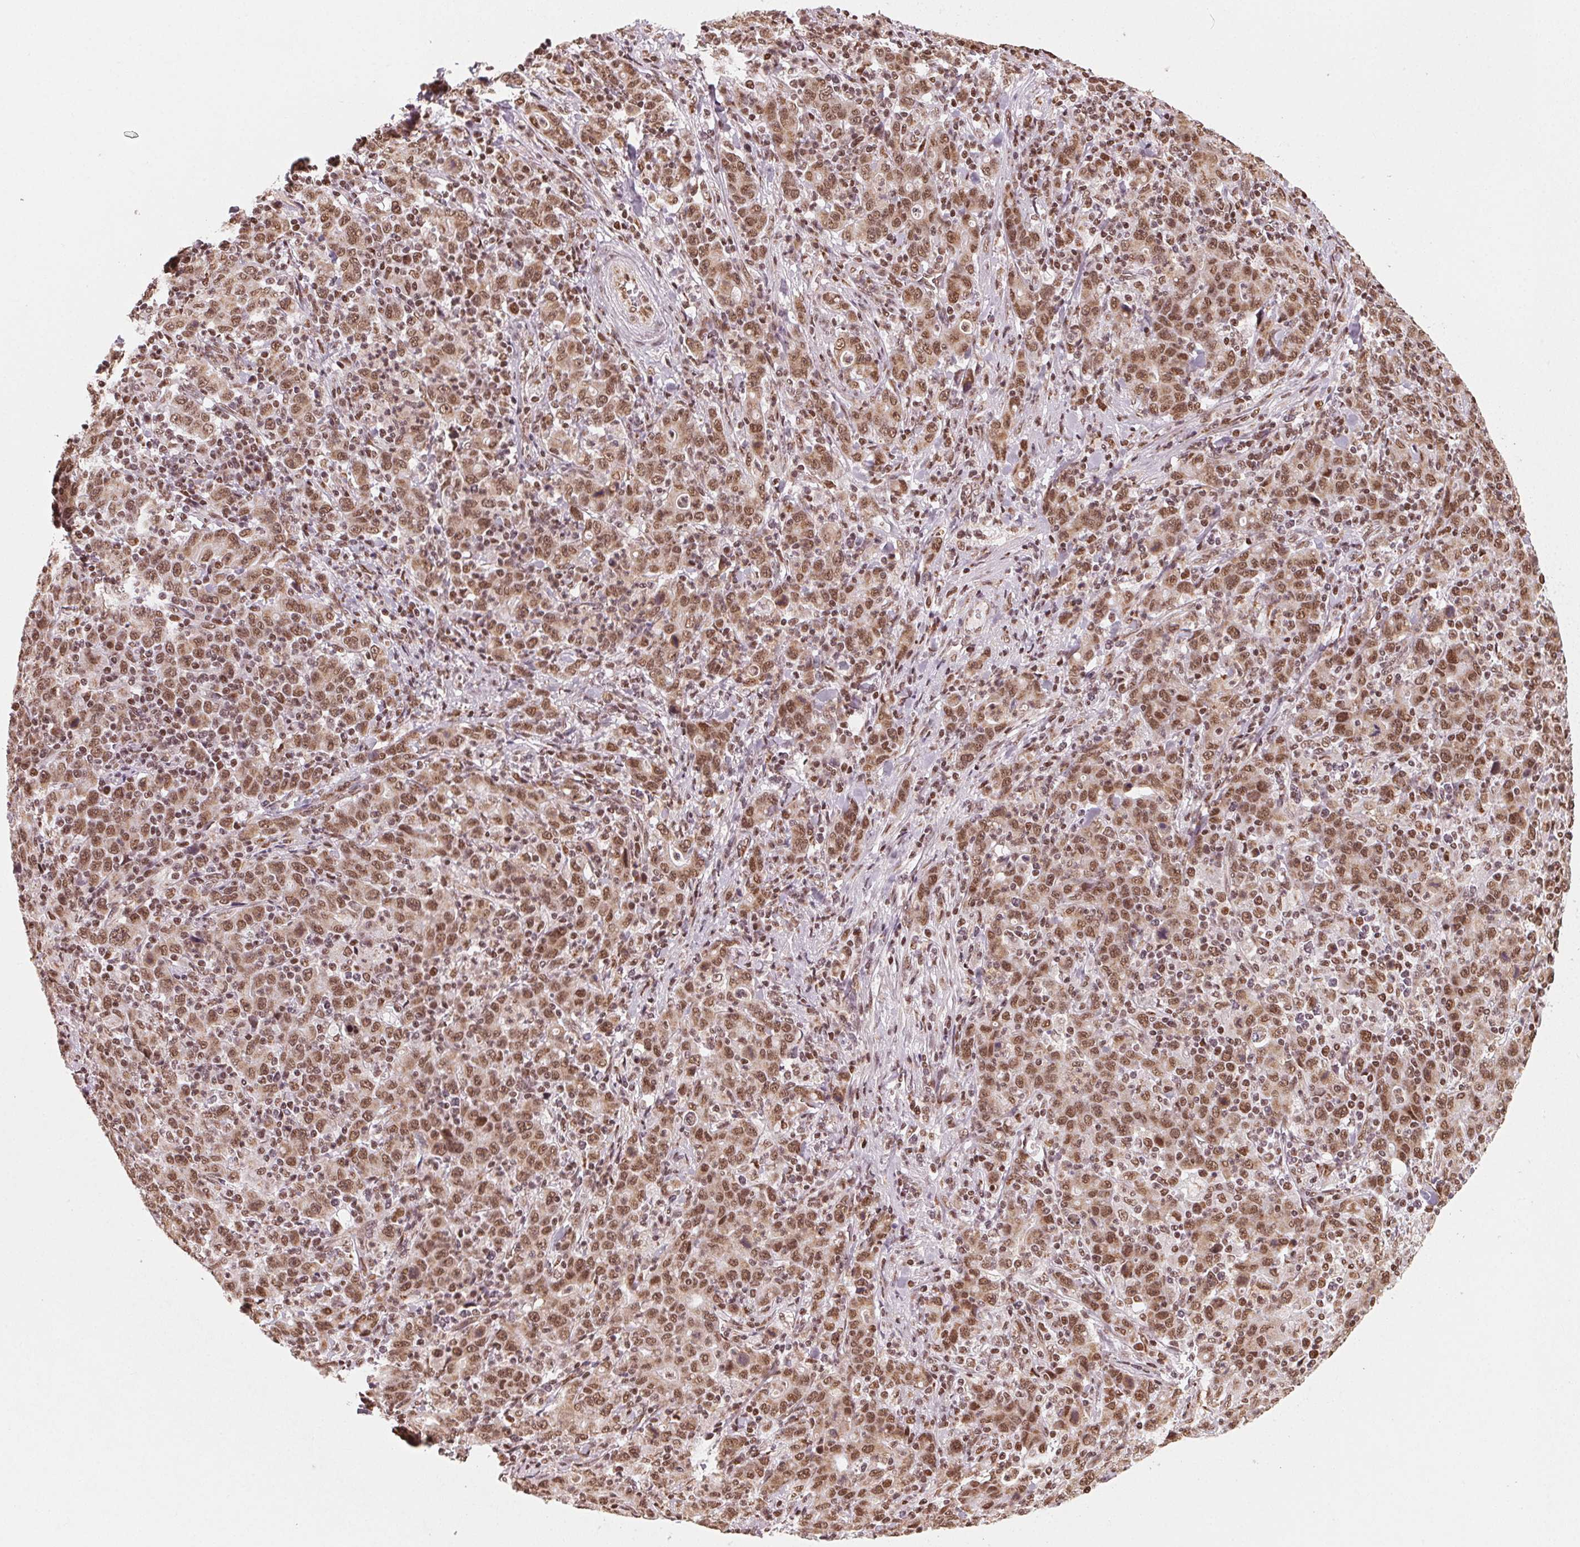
{"staining": {"intensity": "moderate", "quantity": ">75%", "location": "nuclear"}, "tissue": "stomach cancer", "cell_type": "Tumor cells", "image_type": "cancer", "snomed": [{"axis": "morphology", "description": "Adenocarcinoma, NOS"}, {"axis": "topography", "description": "Stomach, upper"}], "caption": "The photomicrograph reveals a brown stain indicating the presence of a protein in the nuclear of tumor cells in stomach adenocarcinoma. The protein is shown in brown color, while the nuclei are stained blue.", "gene": "TOPORS", "patient": {"sex": "male", "age": 69}}